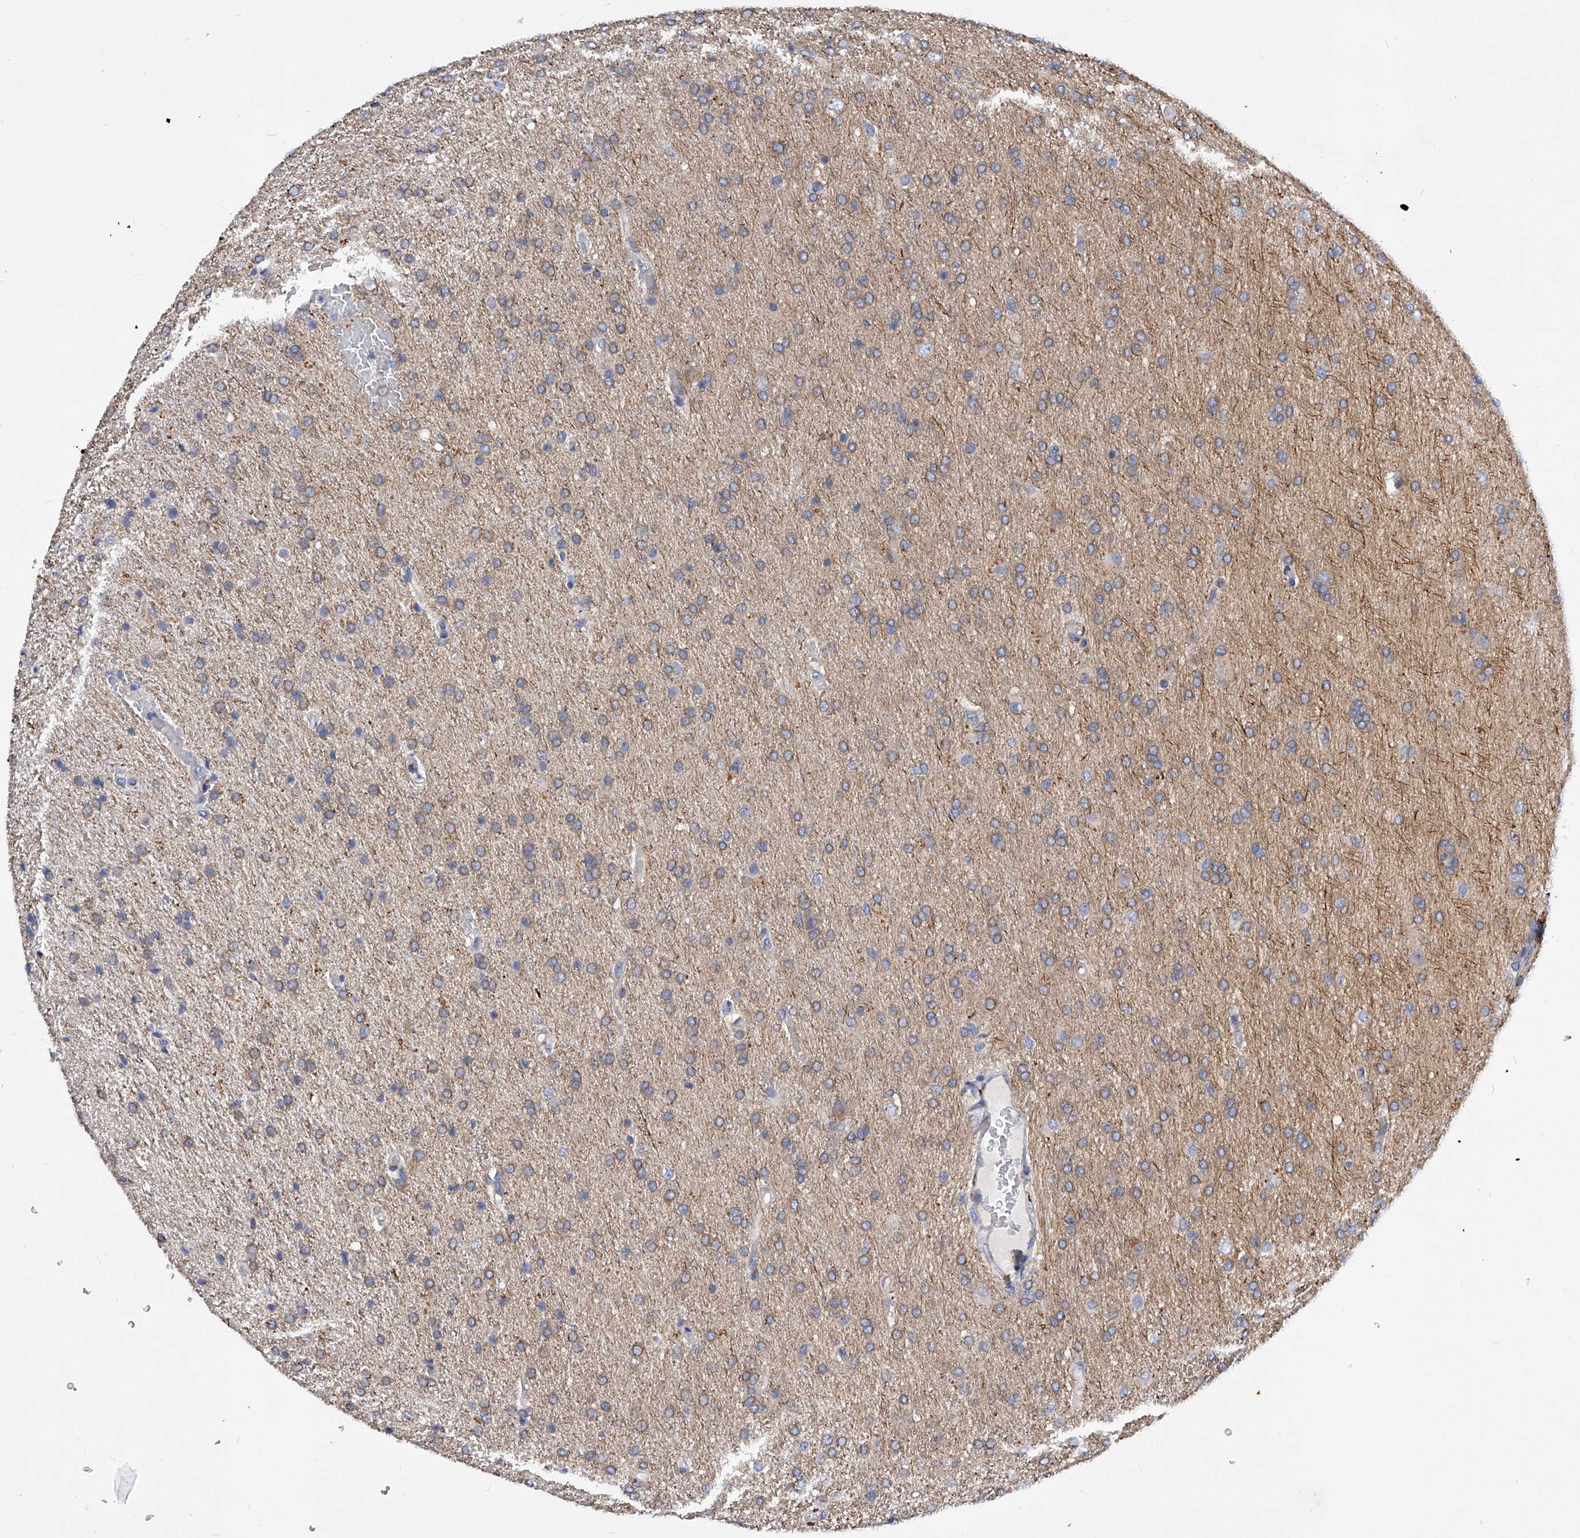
{"staining": {"intensity": "weak", "quantity": ">75%", "location": "cytoplasmic/membranous"}, "tissue": "glioma", "cell_type": "Tumor cells", "image_type": "cancer", "snomed": [{"axis": "morphology", "description": "Glioma, malignant, High grade"}, {"axis": "topography", "description": "Brain"}], "caption": "Tumor cells exhibit weak cytoplasmic/membranous expression in approximately >75% of cells in high-grade glioma (malignant).", "gene": "PPP5C", "patient": {"sex": "male", "age": 72}}